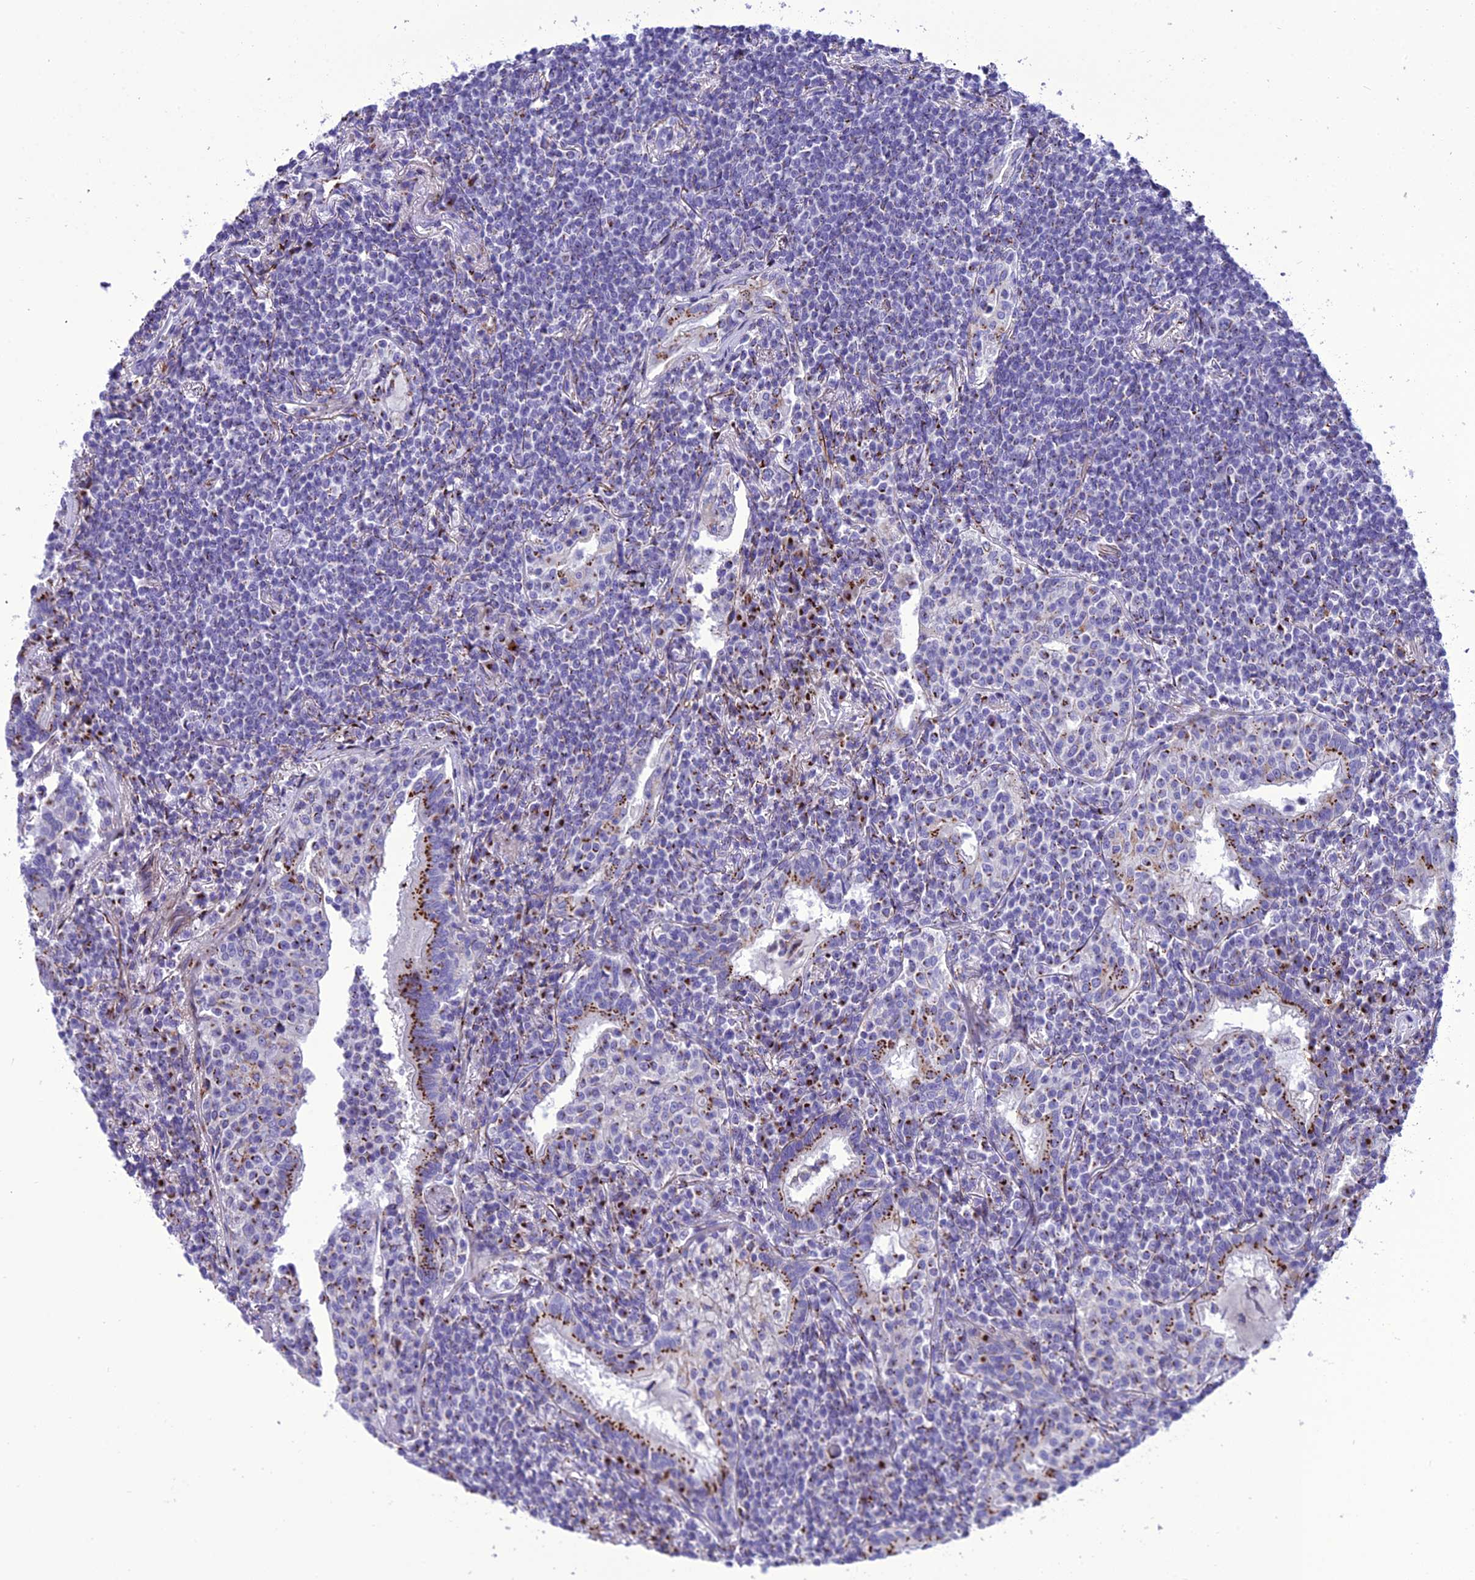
{"staining": {"intensity": "strong", "quantity": "<25%", "location": "cytoplasmic/membranous"}, "tissue": "lymphoma", "cell_type": "Tumor cells", "image_type": "cancer", "snomed": [{"axis": "morphology", "description": "Malignant lymphoma, non-Hodgkin's type, Low grade"}, {"axis": "topography", "description": "Lung"}], "caption": "Strong cytoplasmic/membranous expression for a protein is seen in about <25% of tumor cells of low-grade malignant lymphoma, non-Hodgkin's type using immunohistochemistry.", "gene": "GOLM2", "patient": {"sex": "female", "age": 71}}